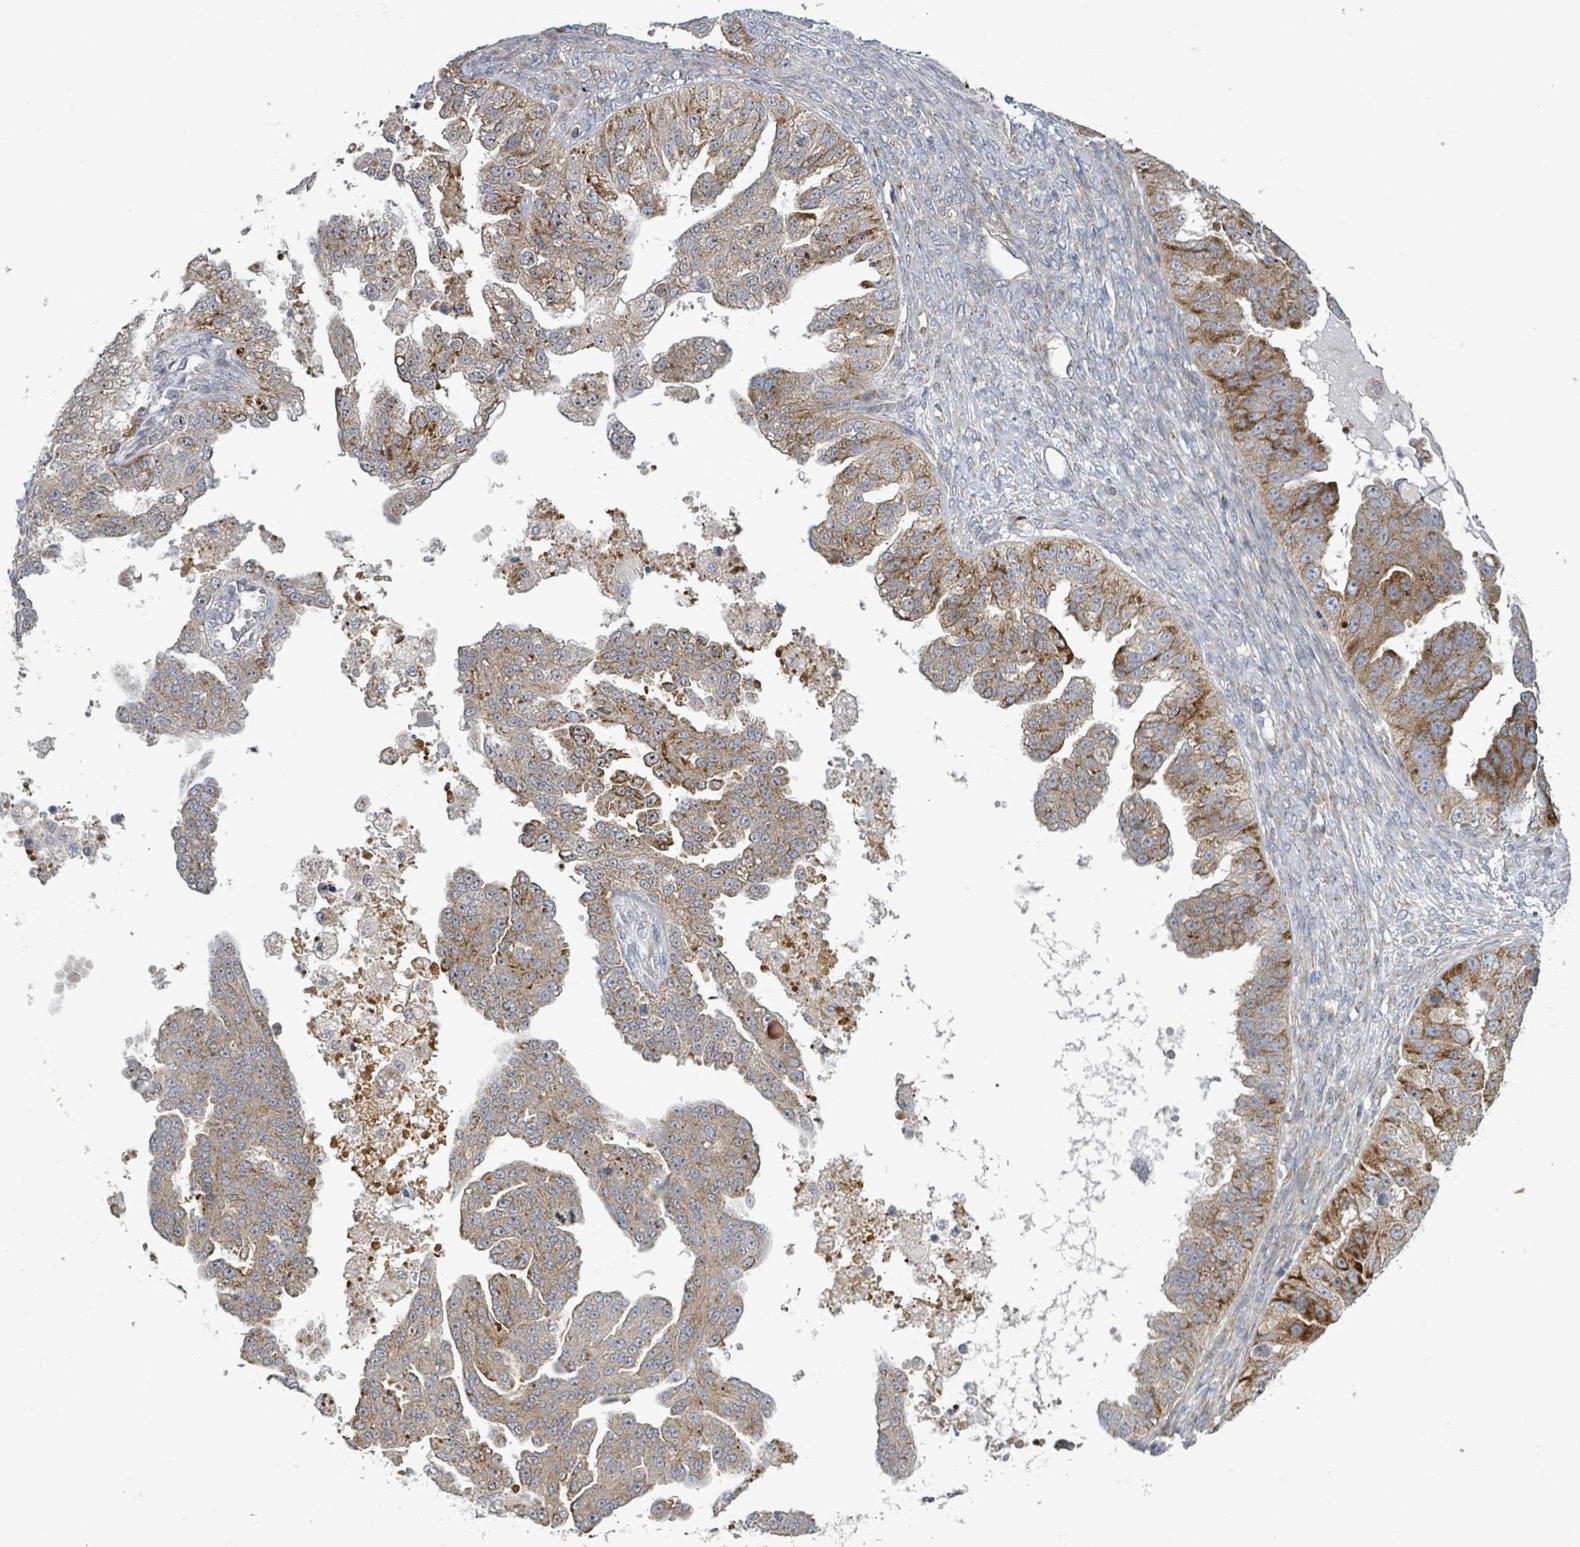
{"staining": {"intensity": "strong", "quantity": "25%-75%", "location": "cytoplasmic/membranous"}, "tissue": "ovarian cancer", "cell_type": "Tumor cells", "image_type": "cancer", "snomed": [{"axis": "morphology", "description": "Cystadenocarcinoma, serous, NOS"}, {"axis": "topography", "description": "Ovary"}], "caption": "An IHC micrograph of tumor tissue is shown. Protein staining in brown shows strong cytoplasmic/membranous positivity in serous cystadenocarcinoma (ovarian) within tumor cells.", "gene": "LILRA4", "patient": {"sex": "female", "age": 58}}